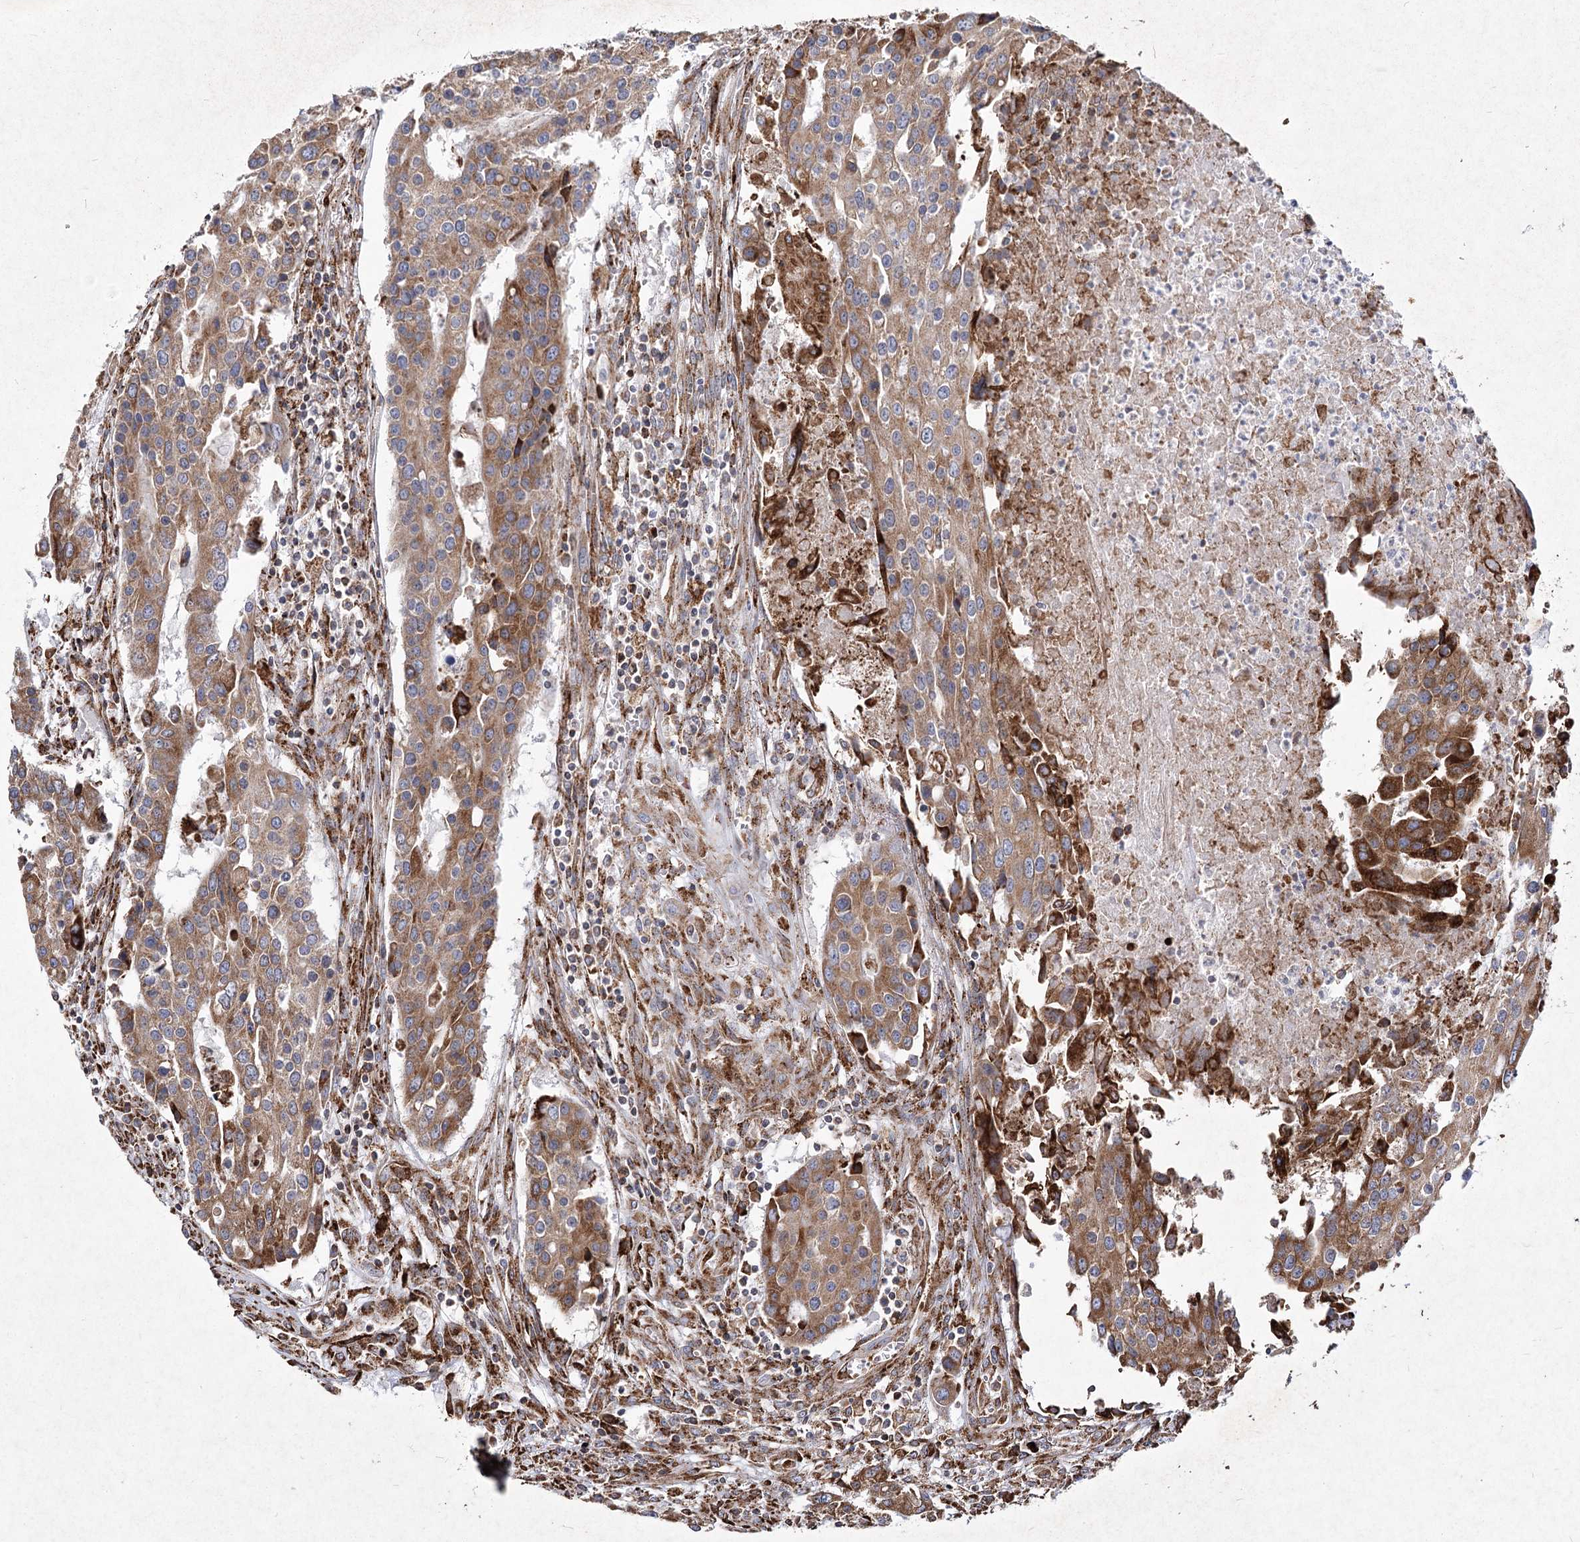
{"staining": {"intensity": "moderate", "quantity": ">75%", "location": "cytoplasmic/membranous"}, "tissue": "colorectal cancer", "cell_type": "Tumor cells", "image_type": "cancer", "snomed": [{"axis": "morphology", "description": "Adenocarcinoma, NOS"}, {"axis": "topography", "description": "Colon"}], "caption": "DAB (3,3'-diaminobenzidine) immunohistochemical staining of adenocarcinoma (colorectal) reveals moderate cytoplasmic/membranous protein expression in about >75% of tumor cells.", "gene": "NHLRC2", "patient": {"sex": "male", "age": 77}}